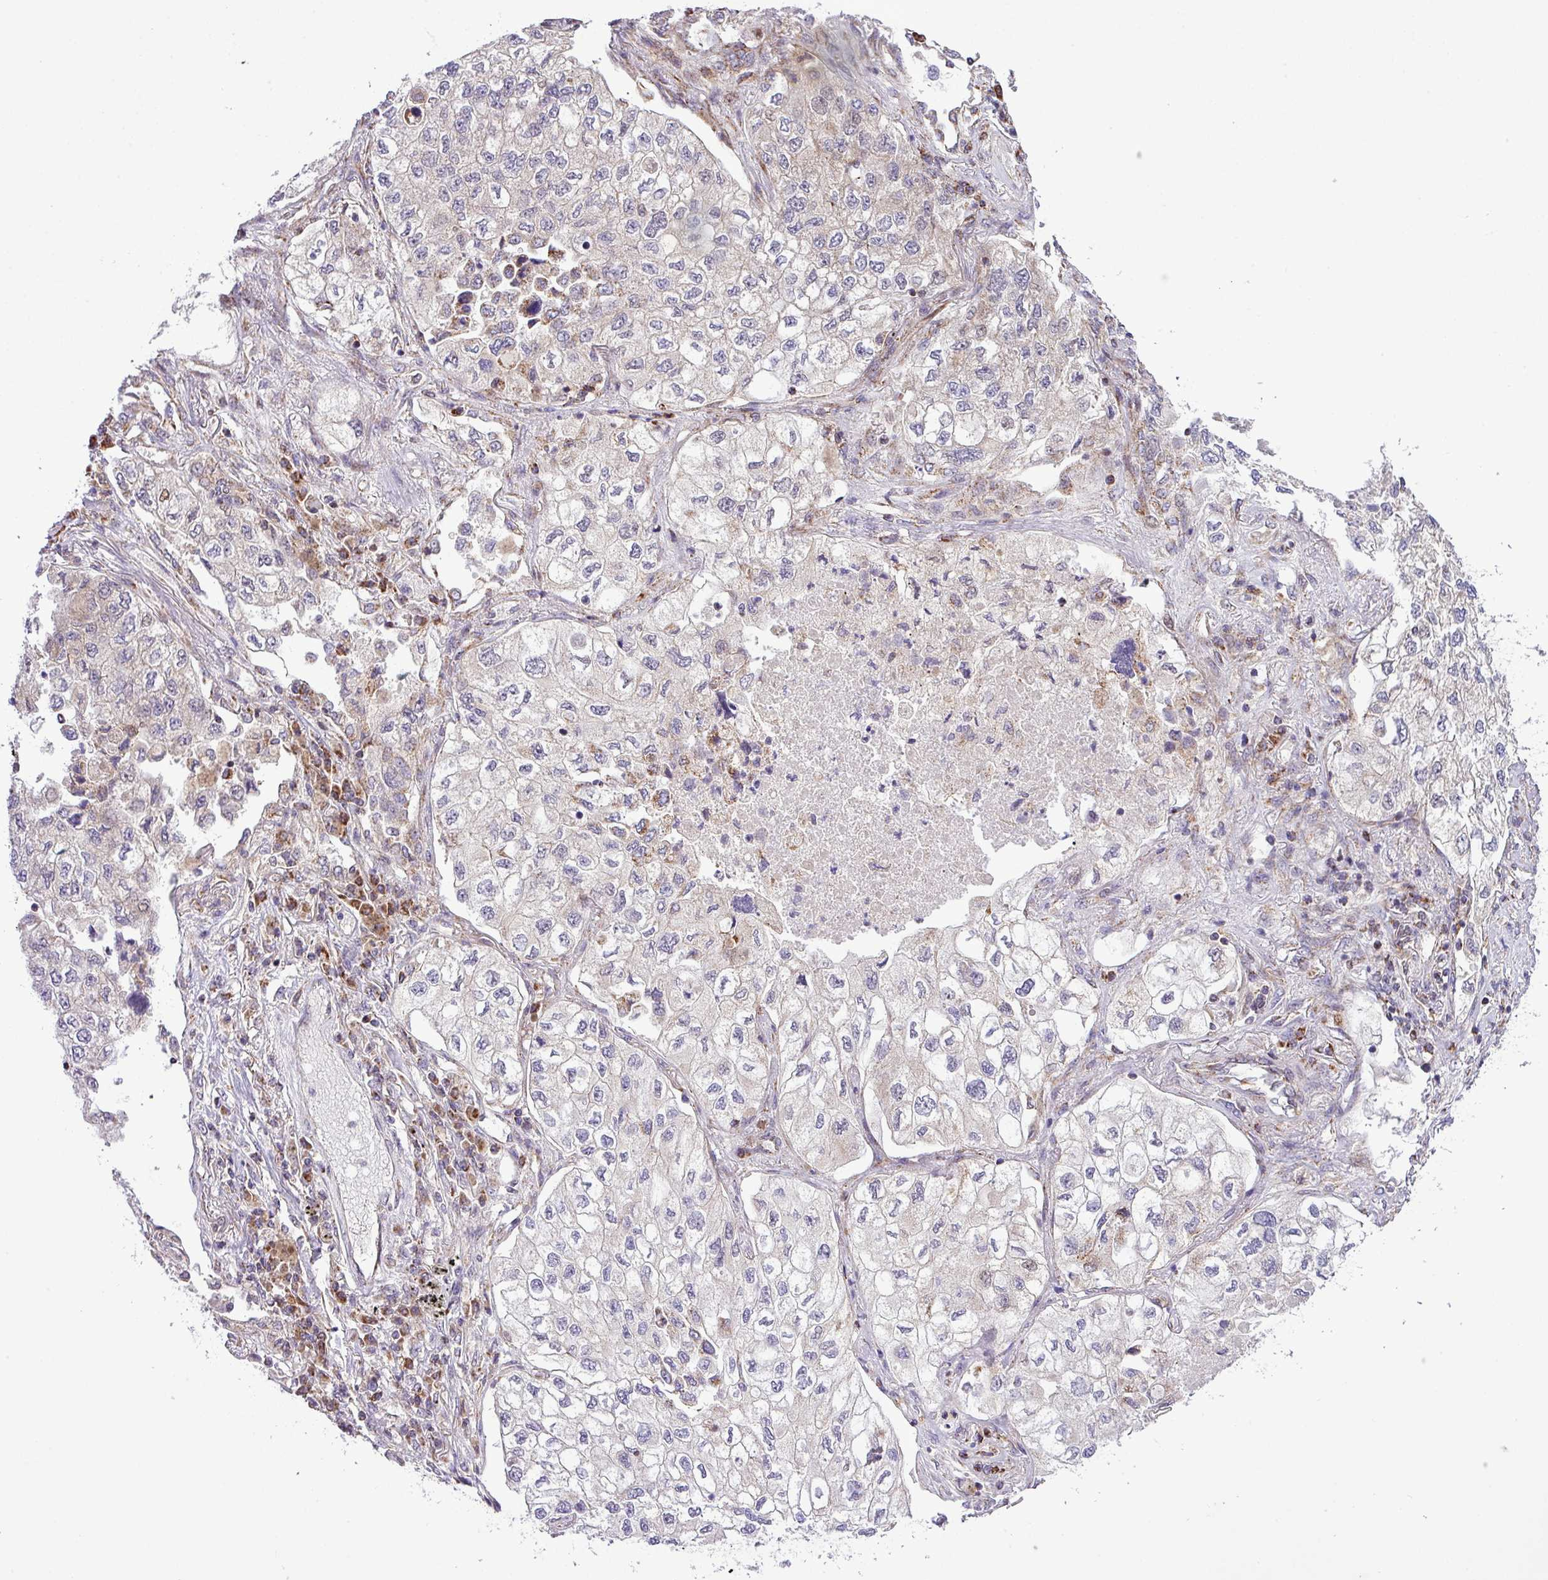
{"staining": {"intensity": "negative", "quantity": "none", "location": "none"}, "tissue": "lung cancer", "cell_type": "Tumor cells", "image_type": "cancer", "snomed": [{"axis": "morphology", "description": "Adenocarcinoma, NOS"}, {"axis": "topography", "description": "Lung"}], "caption": "Adenocarcinoma (lung) was stained to show a protein in brown. There is no significant expression in tumor cells. Brightfield microscopy of immunohistochemistry stained with DAB (brown) and hematoxylin (blue), captured at high magnification.", "gene": "B3GNT9", "patient": {"sex": "male", "age": 63}}